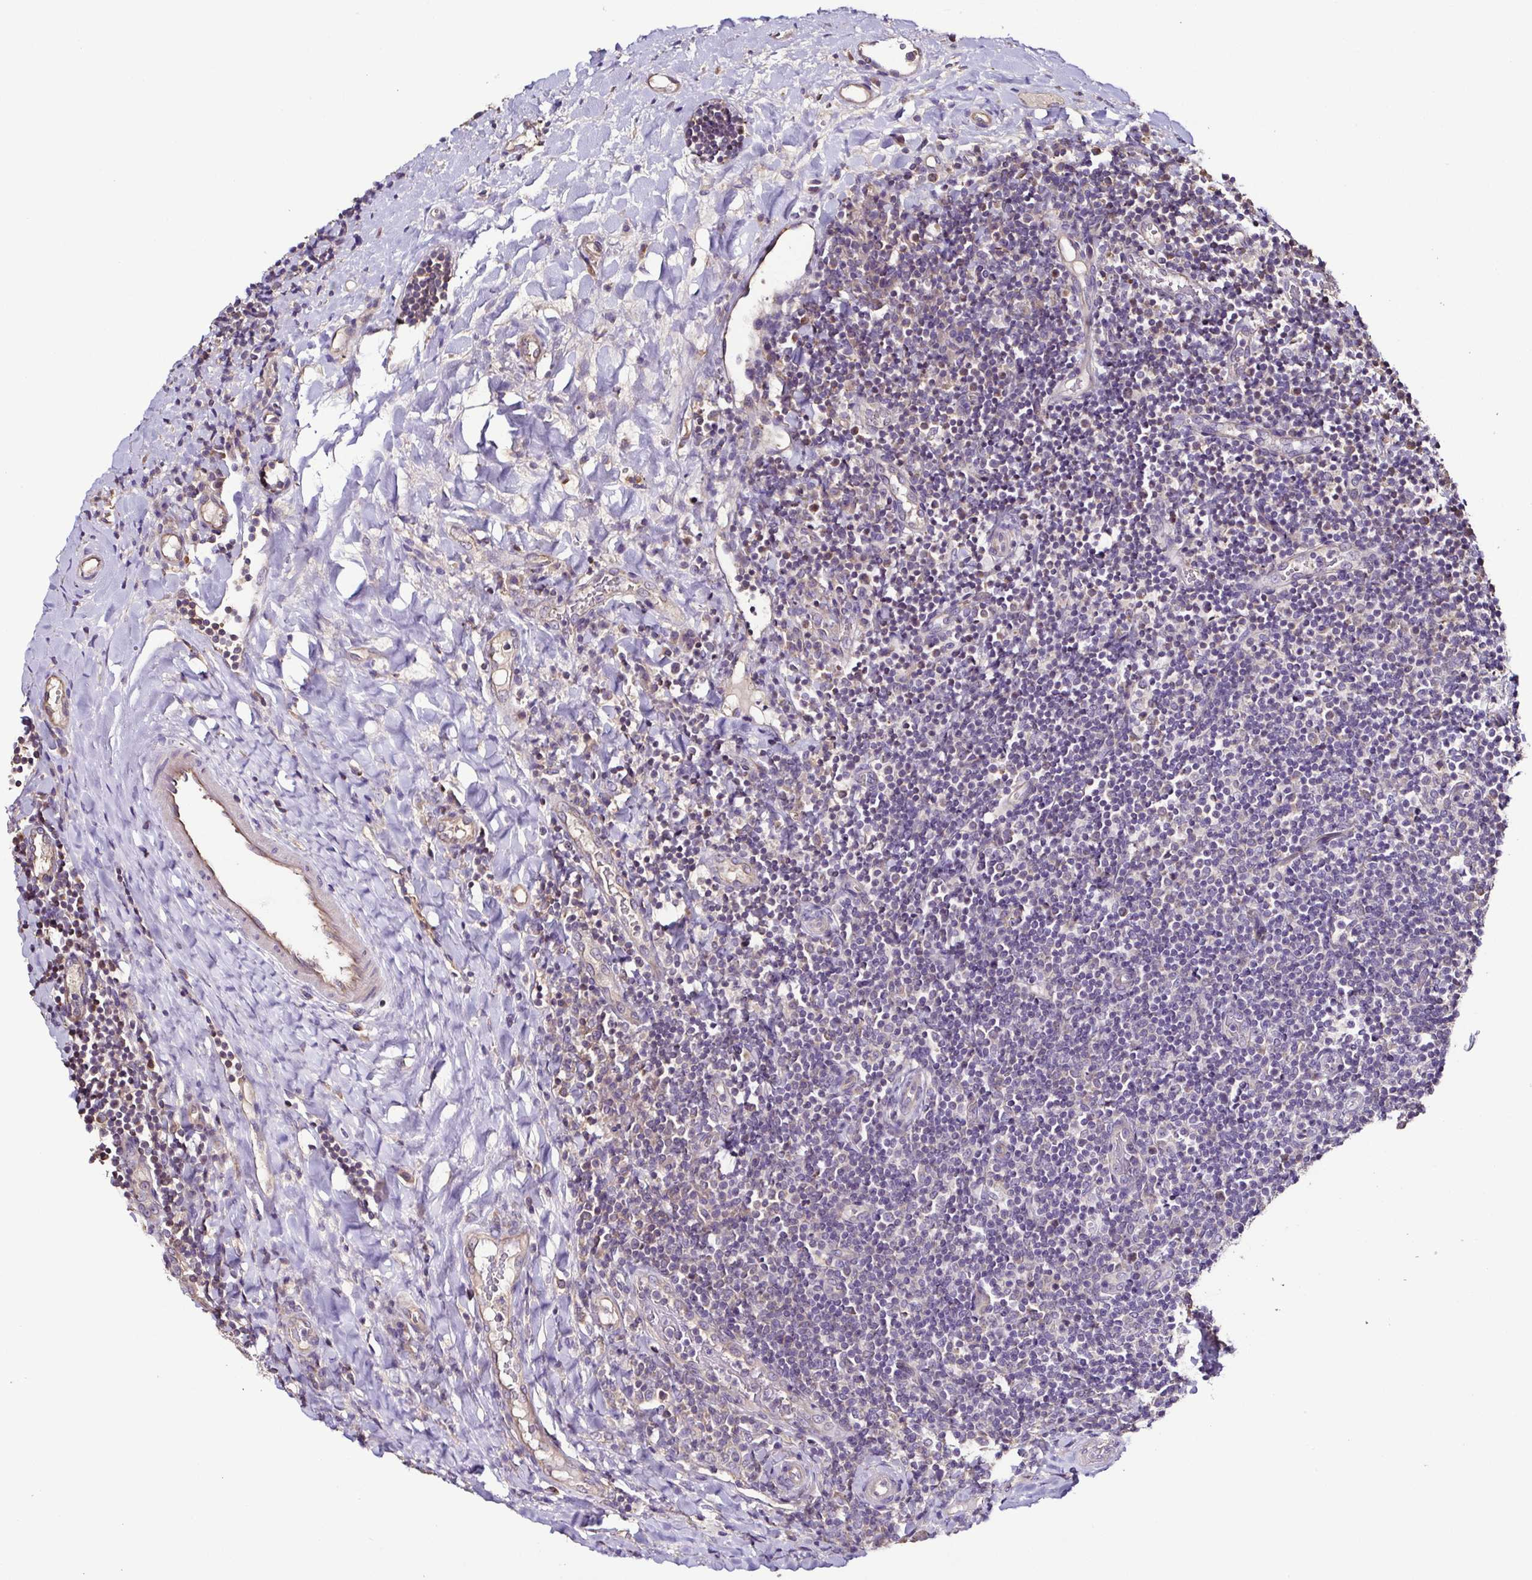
{"staining": {"intensity": "negative", "quantity": "none", "location": "none"}, "tissue": "tonsil", "cell_type": "Germinal center cells", "image_type": "normal", "snomed": [{"axis": "morphology", "description": "Normal tissue, NOS"}, {"axis": "topography", "description": "Tonsil"}], "caption": "Protein analysis of normal tonsil displays no significant staining in germinal center cells. (Immunohistochemistry (ihc), brightfield microscopy, high magnification).", "gene": "LMOD2", "patient": {"sex": "female", "age": 10}}